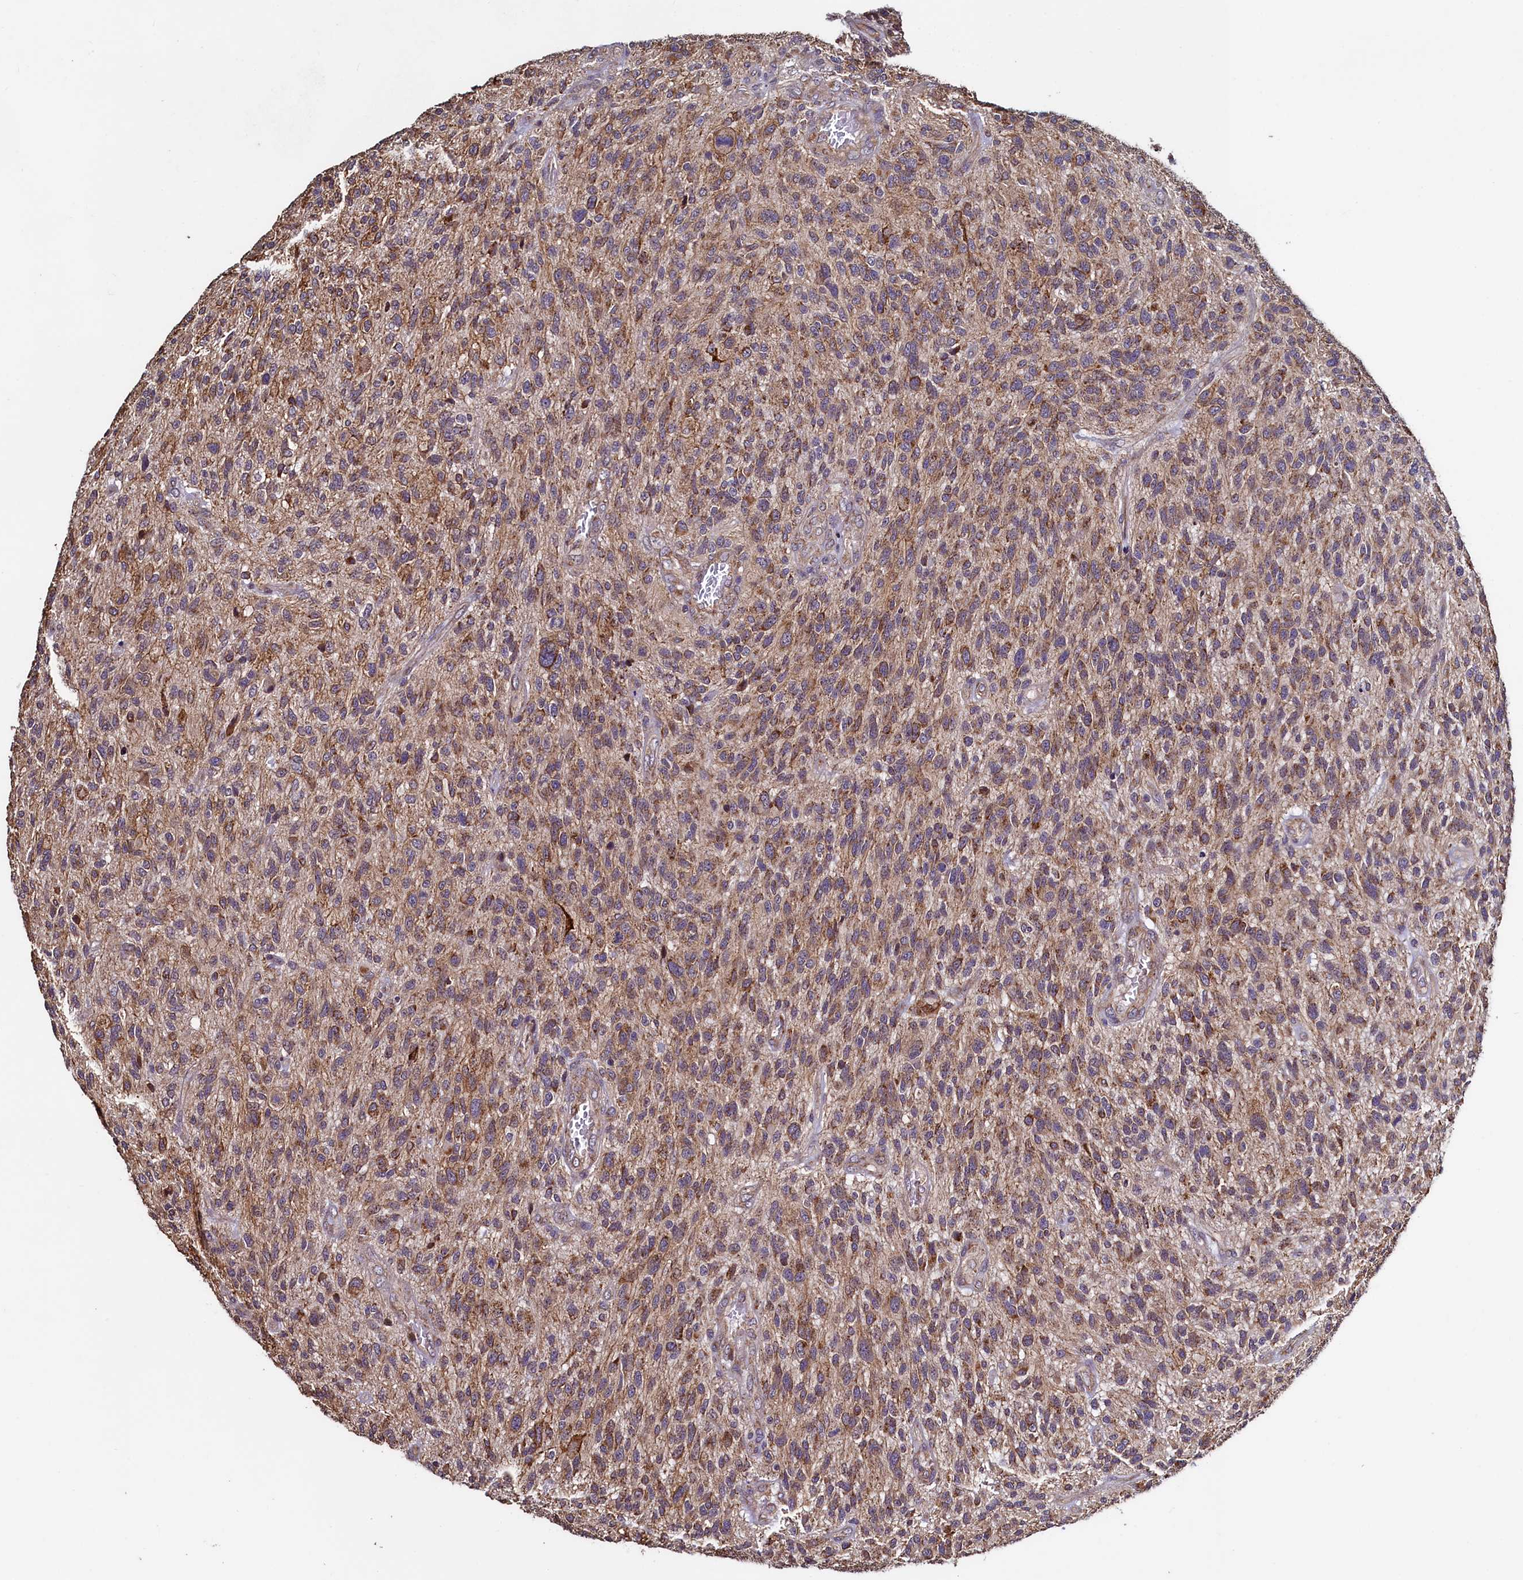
{"staining": {"intensity": "moderate", "quantity": "25%-75%", "location": "cytoplasmic/membranous"}, "tissue": "glioma", "cell_type": "Tumor cells", "image_type": "cancer", "snomed": [{"axis": "morphology", "description": "Glioma, malignant, High grade"}, {"axis": "topography", "description": "Brain"}], "caption": "Immunohistochemical staining of glioma shows medium levels of moderate cytoplasmic/membranous protein staining in approximately 25%-75% of tumor cells. (DAB IHC with brightfield microscopy, high magnification).", "gene": "RBFA", "patient": {"sex": "male", "age": 47}}